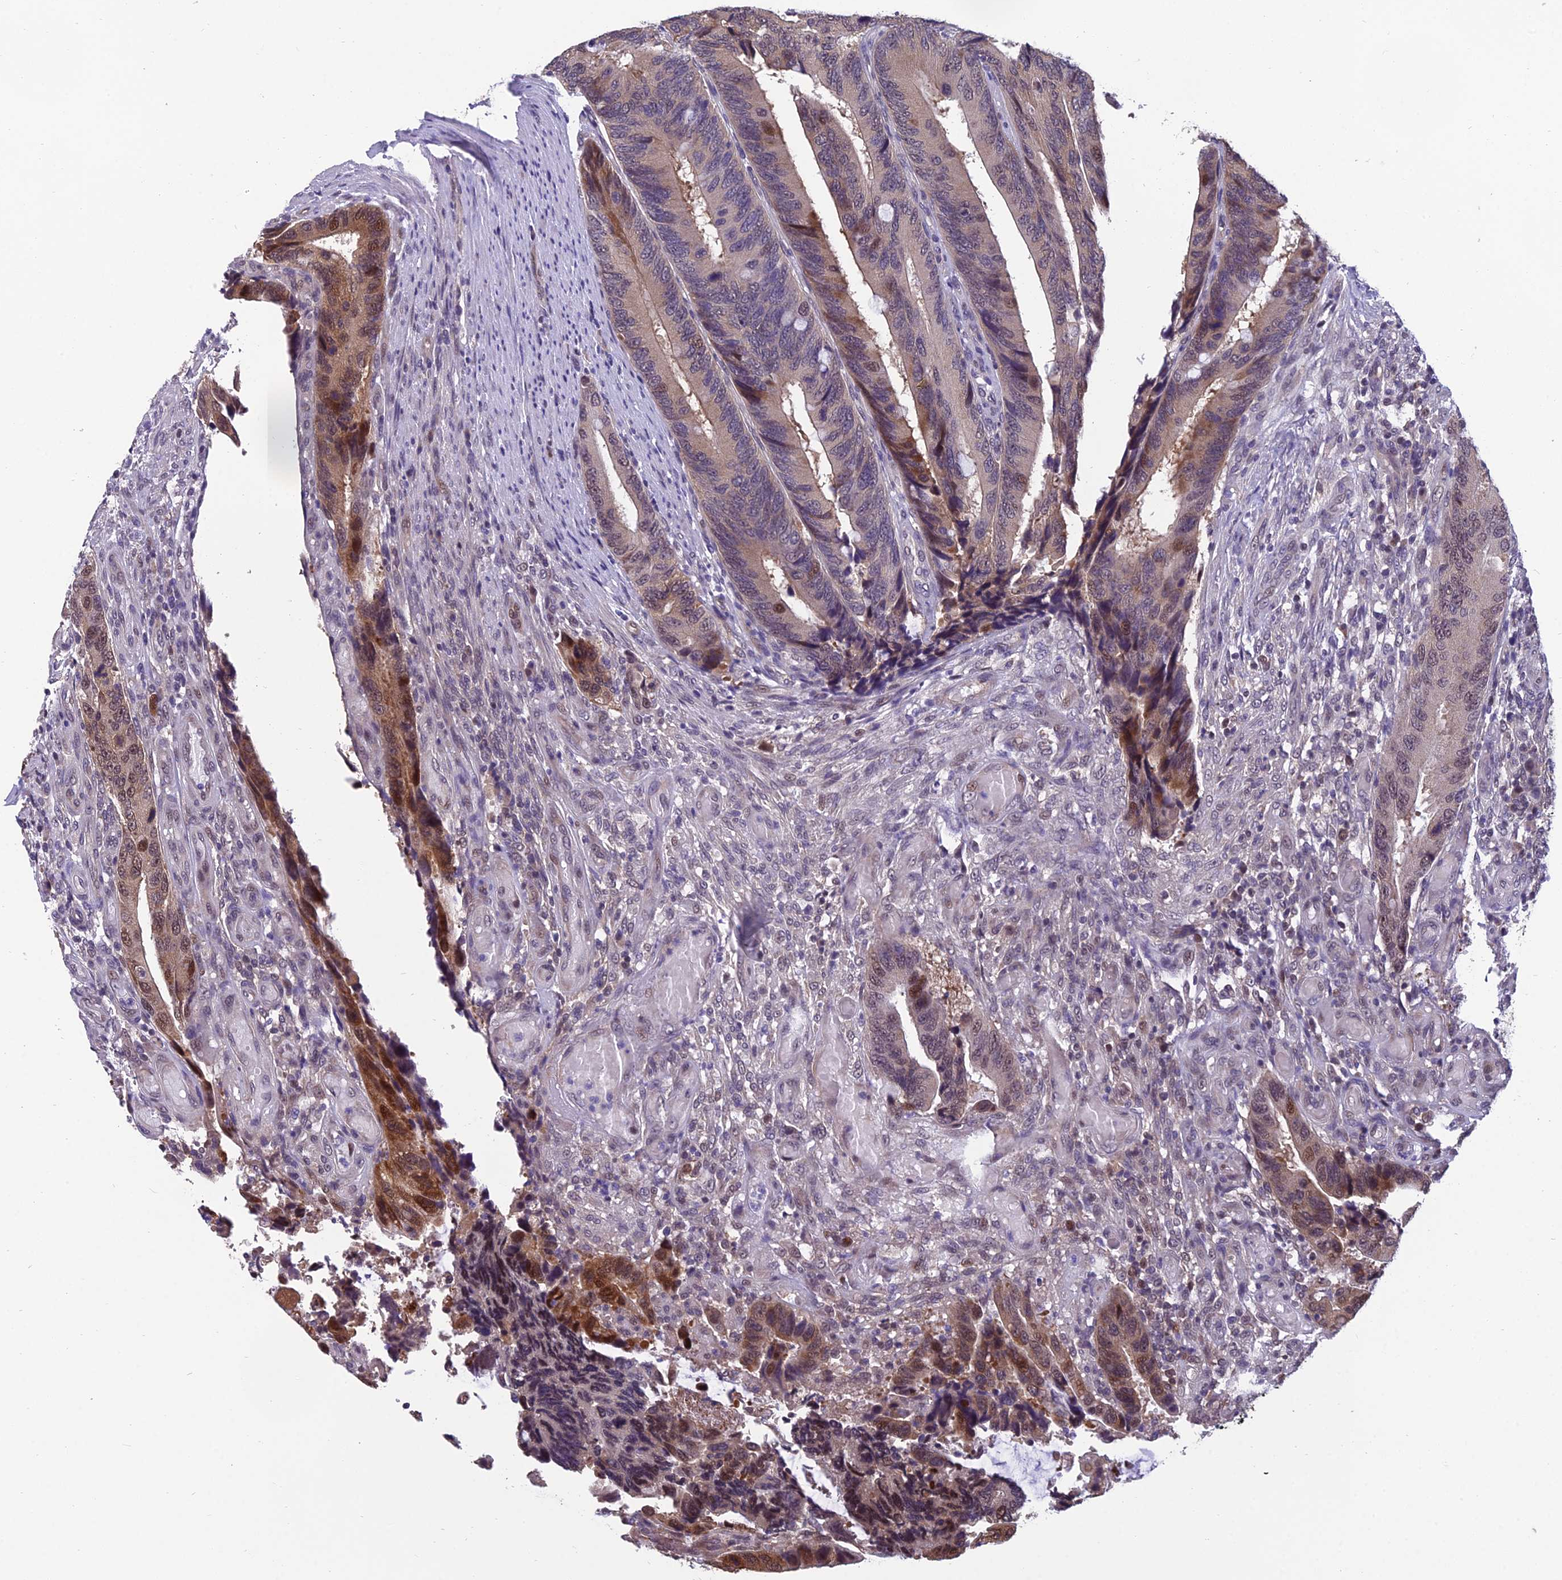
{"staining": {"intensity": "moderate", "quantity": "25%-75%", "location": "cytoplasmic/membranous,nuclear"}, "tissue": "colorectal cancer", "cell_type": "Tumor cells", "image_type": "cancer", "snomed": [{"axis": "morphology", "description": "Adenocarcinoma, NOS"}, {"axis": "topography", "description": "Colon"}], "caption": "A brown stain shows moderate cytoplasmic/membranous and nuclear staining of a protein in adenocarcinoma (colorectal) tumor cells.", "gene": "GRWD1", "patient": {"sex": "male", "age": 87}}